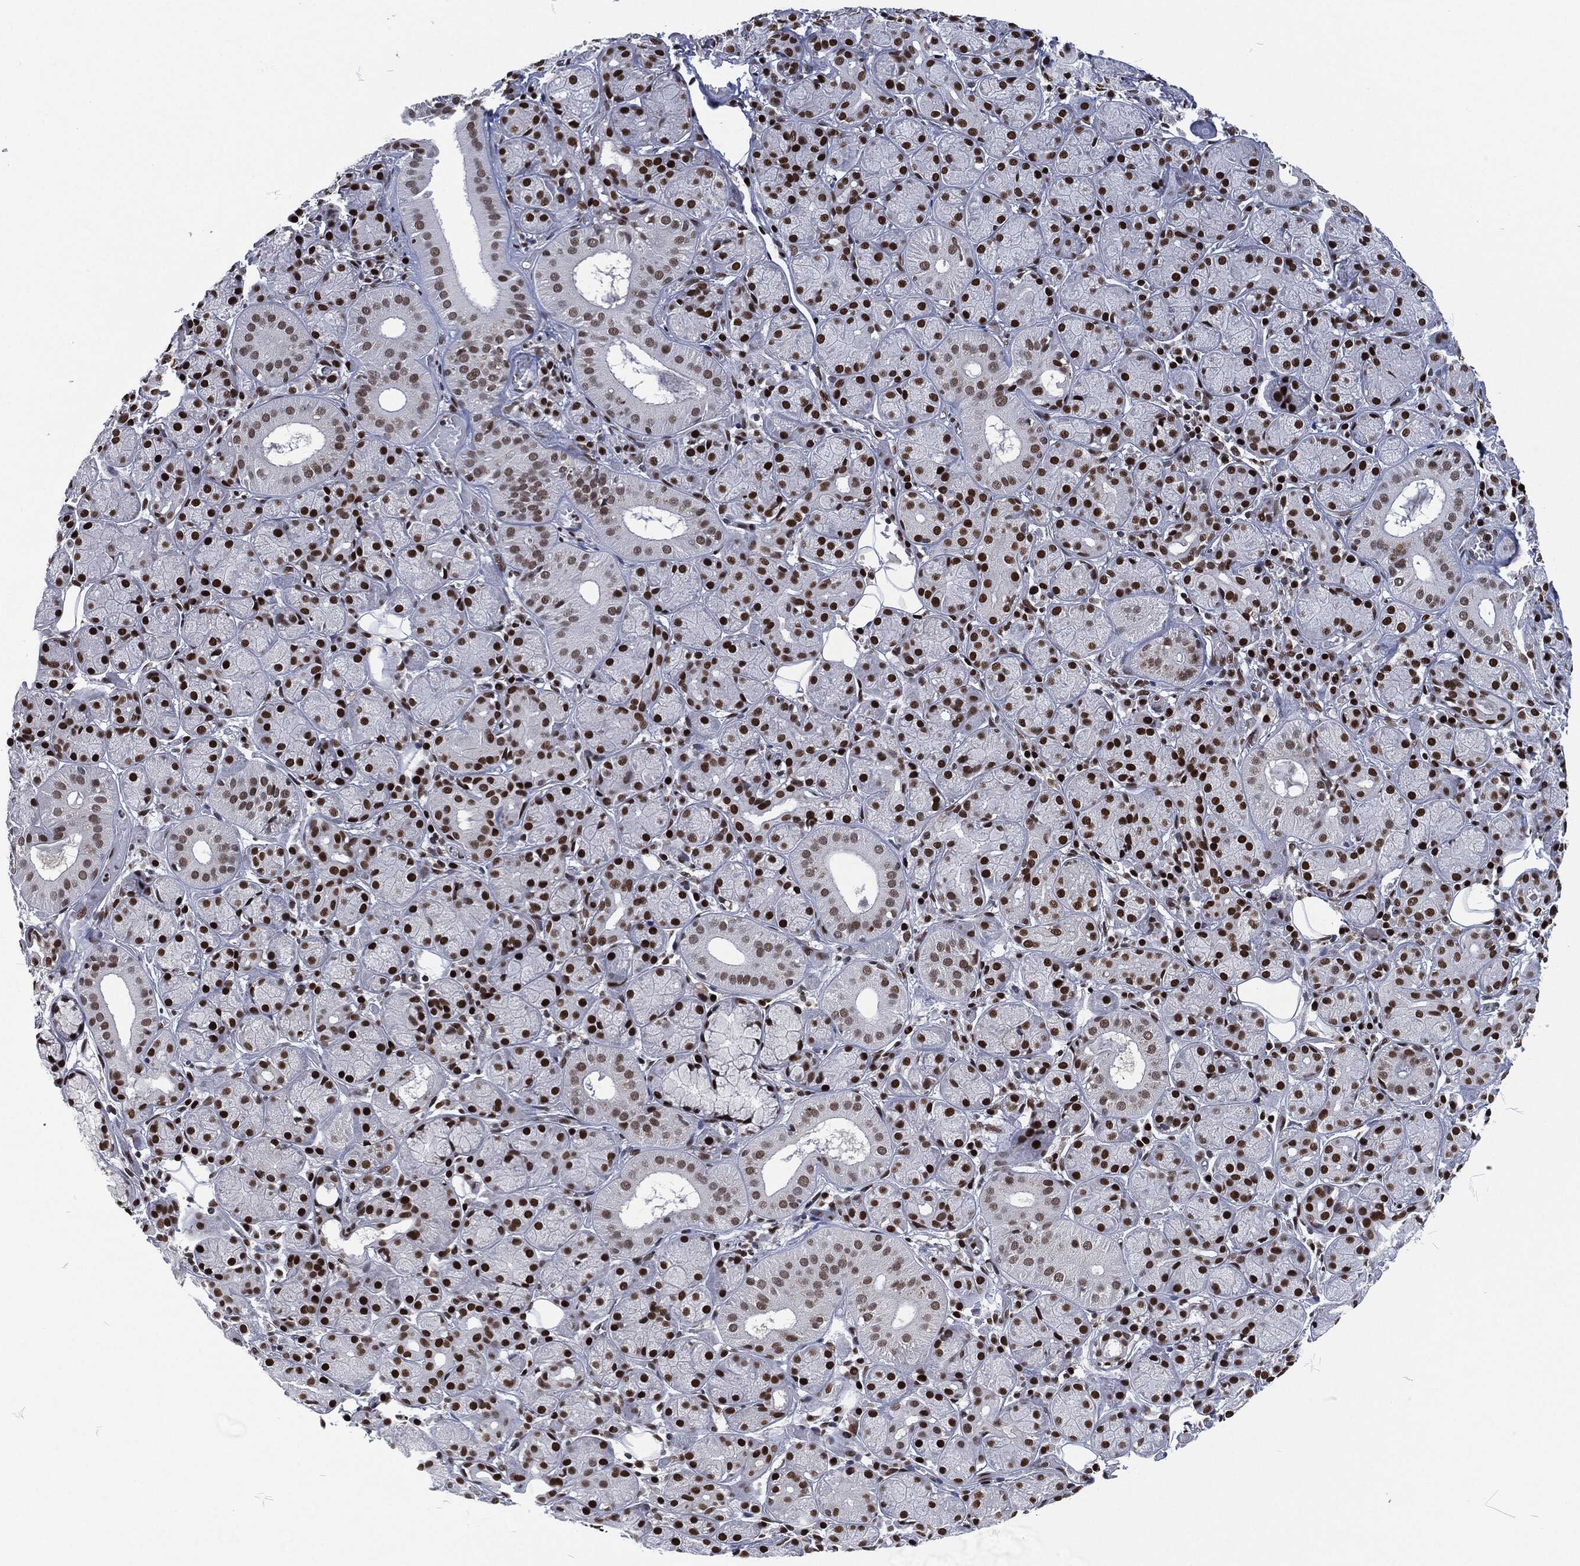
{"staining": {"intensity": "strong", "quantity": ">75%", "location": "nuclear"}, "tissue": "salivary gland", "cell_type": "Glandular cells", "image_type": "normal", "snomed": [{"axis": "morphology", "description": "Normal tissue, NOS"}, {"axis": "topography", "description": "Salivary gland"}], "caption": "Protein expression analysis of benign salivary gland demonstrates strong nuclear staining in approximately >75% of glandular cells. The protein of interest is stained brown, and the nuclei are stained in blue (DAB (3,3'-diaminobenzidine) IHC with brightfield microscopy, high magnification).", "gene": "DCPS", "patient": {"sex": "male", "age": 71}}